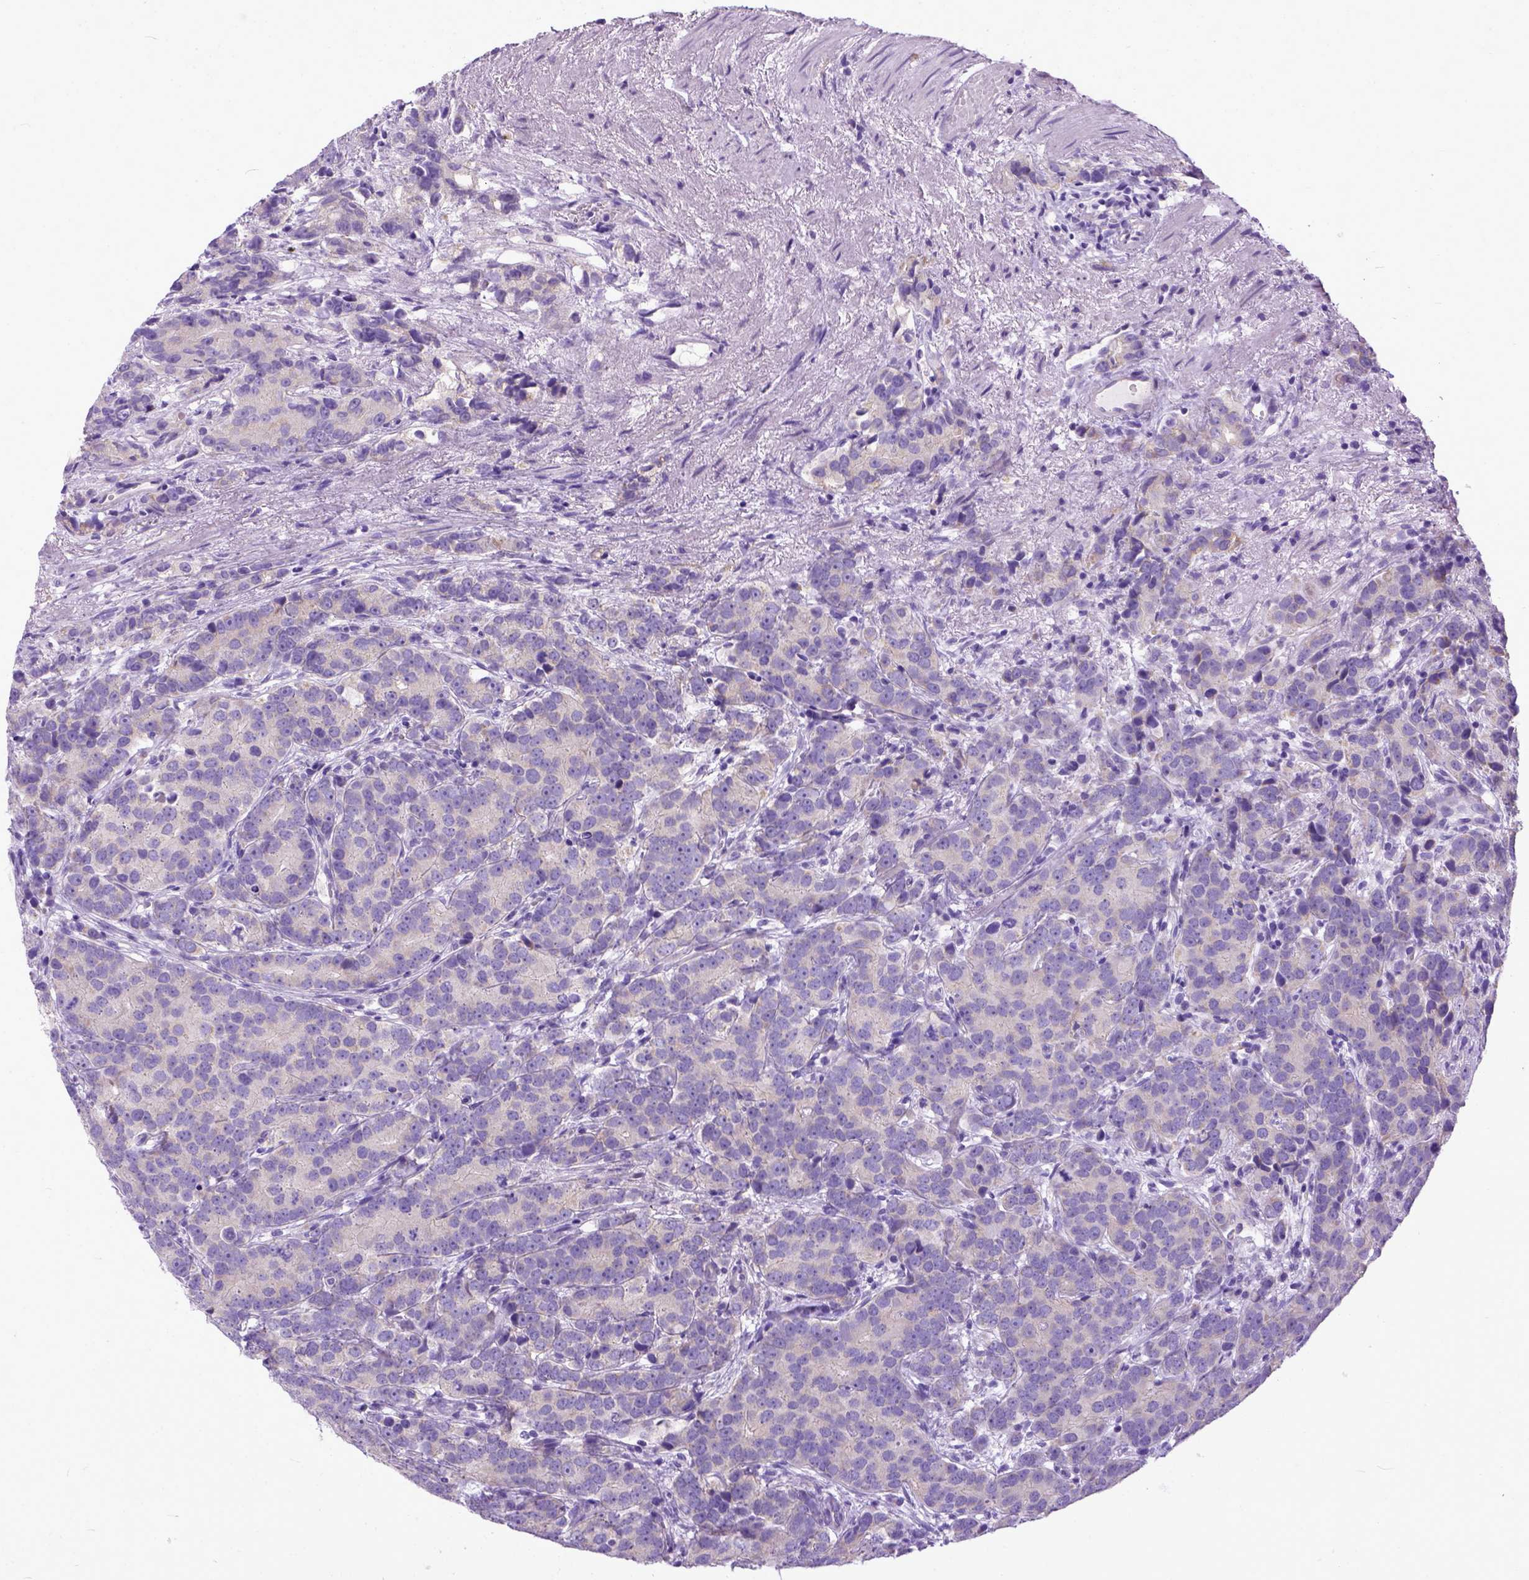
{"staining": {"intensity": "negative", "quantity": "none", "location": "none"}, "tissue": "prostate cancer", "cell_type": "Tumor cells", "image_type": "cancer", "snomed": [{"axis": "morphology", "description": "Adenocarcinoma, High grade"}, {"axis": "topography", "description": "Prostate"}], "caption": "Immunohistochemistry photomicrograph of neoplastic tissue: adenocarcinoma (high-grade) (prostate) stained with DAB (3,3'-diaminobenzidine) demonstrates no significant protein staining in tumor cells.", "gene": "PPL", "patient": {"sex": "male", "age": 90}}